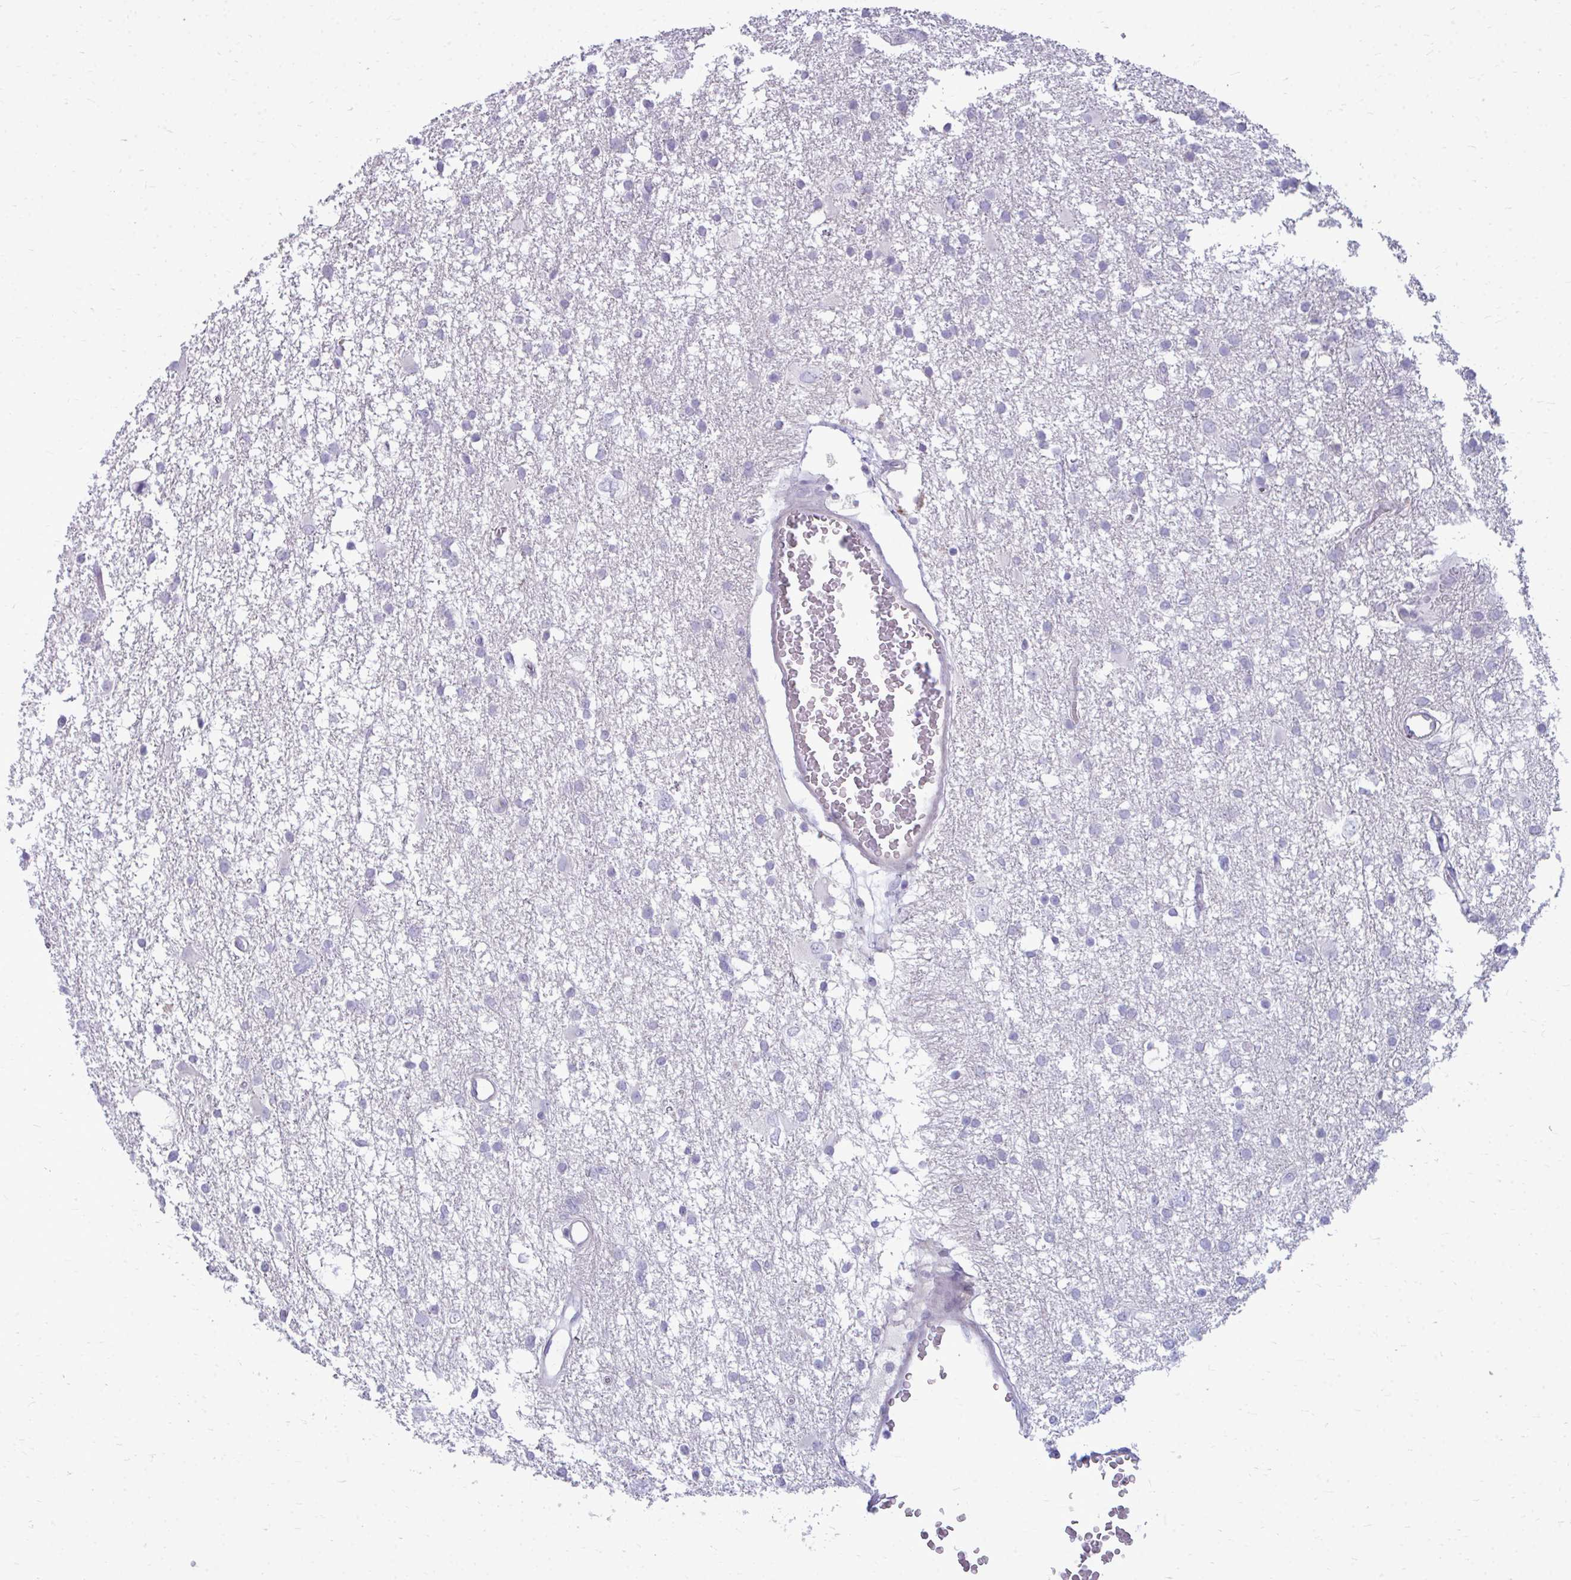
{"staining": {"intensity": "negative", "quantity": "none", "location": "none"}, "tissue": "glioma", "cell_type": "Tumor cells", "image_type": "cancer", "snomed": [{"axis": "morphology", "description": "Glioma, malignant, High grade"}, {"axis": "topography", "description": "Brain"}], "caption": "Tumor cells are negative for protein expression in human glioma.", "gene": "FABP3", "patient": {"sex": "male", "age": 61}}